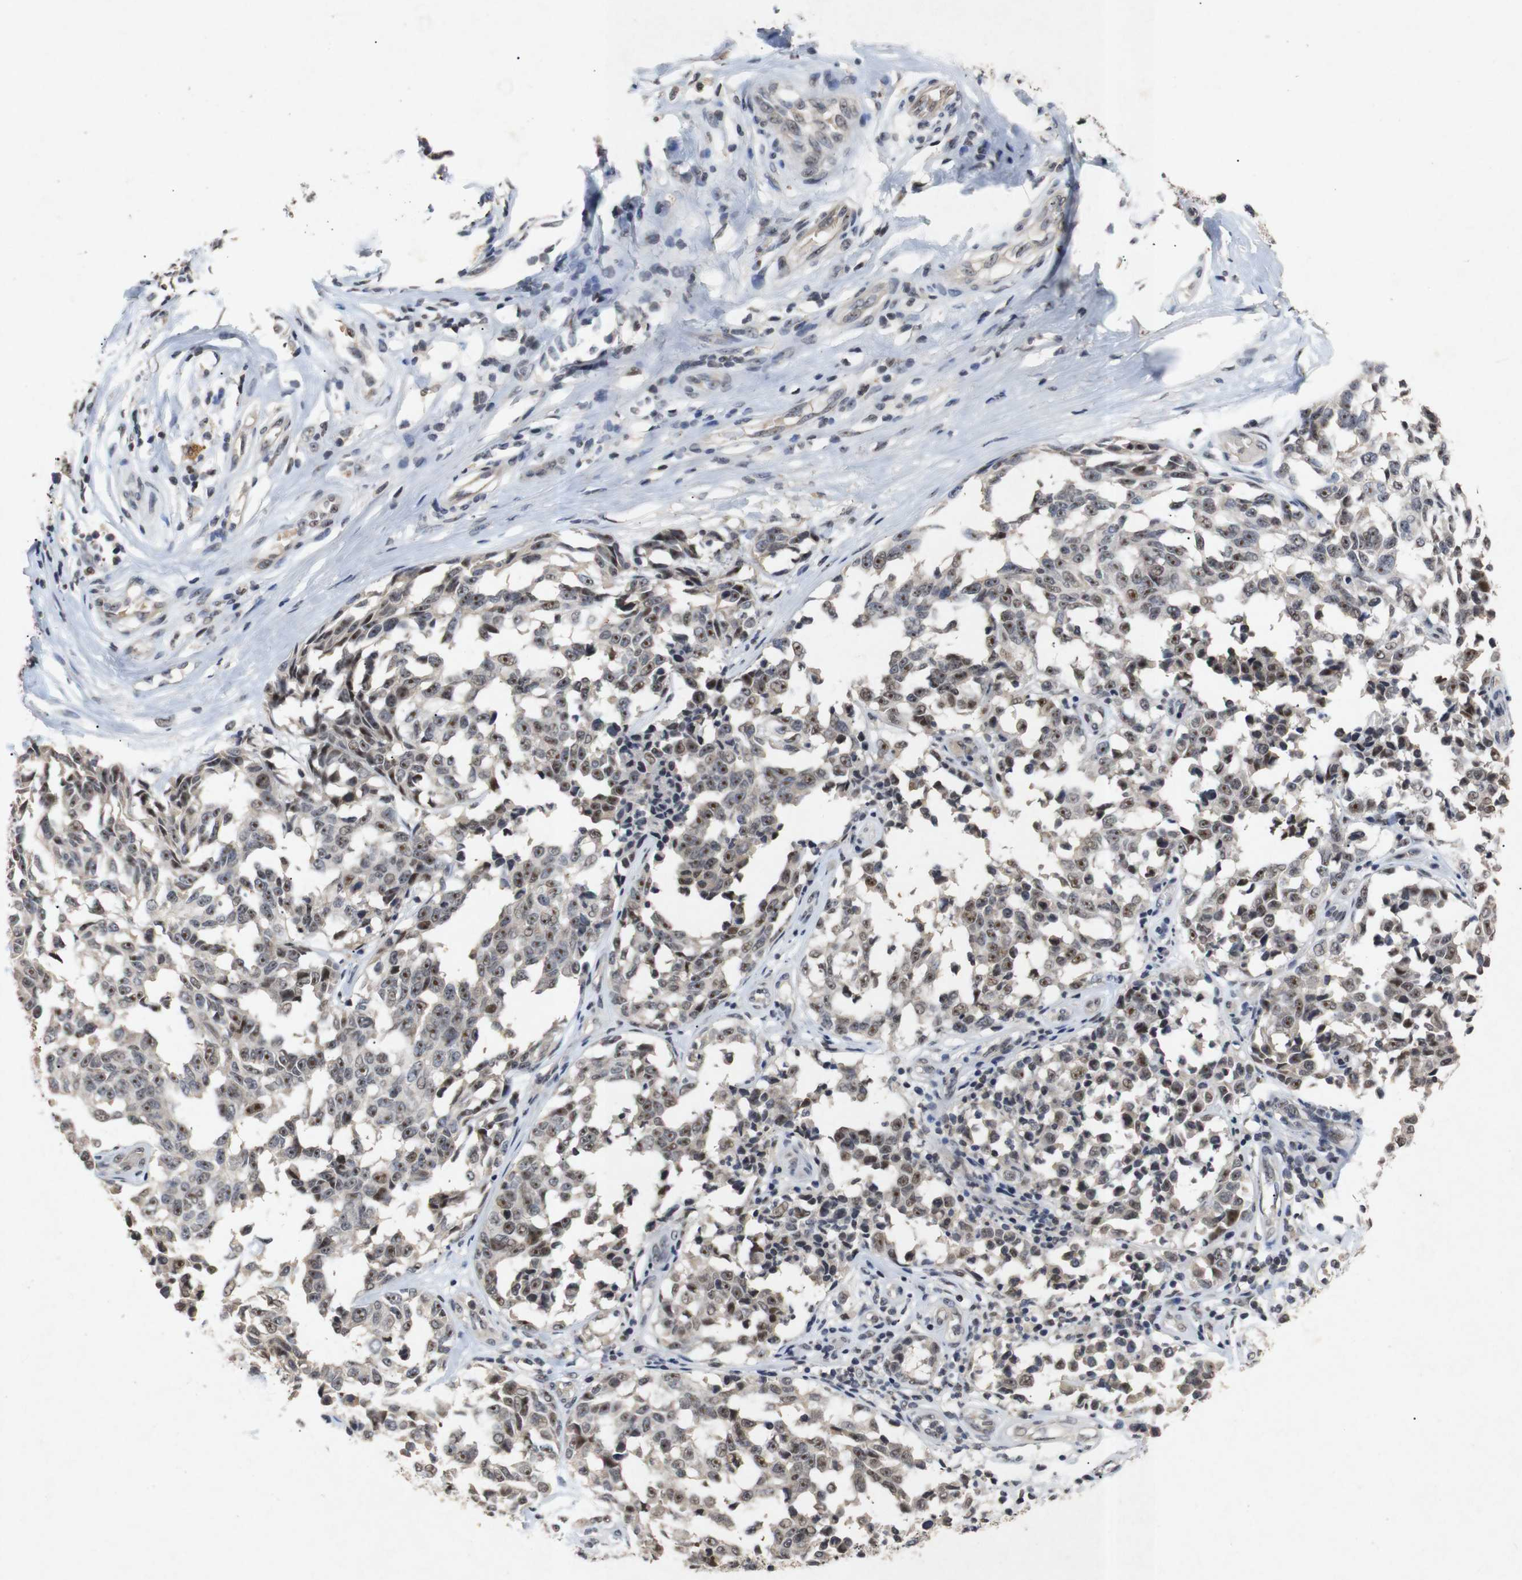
{"staining": {"intensity": "moderate", "quantity": ">75%", "location": "nuclear"}, "tissue": "melanoma", "cell_type": "Tumor cells", "image_type": "cancer", "snomed": [{"axis": "morphology", "description": "Malignant melanoma, NOS"}, {"axis": "topography", "description": "Skin"}], "caption": "Immunohistochemistry (IHC) photomicrograph of neoplastic tissue: human melanoma stained using immunohistochemistry shows medium levels of moderate protein expression localized specifically in the nuclear of tumor cells, appearing as a nuclear brown color.", "gene": "PARN", "patient": {"sex": "female", "age": 64}}